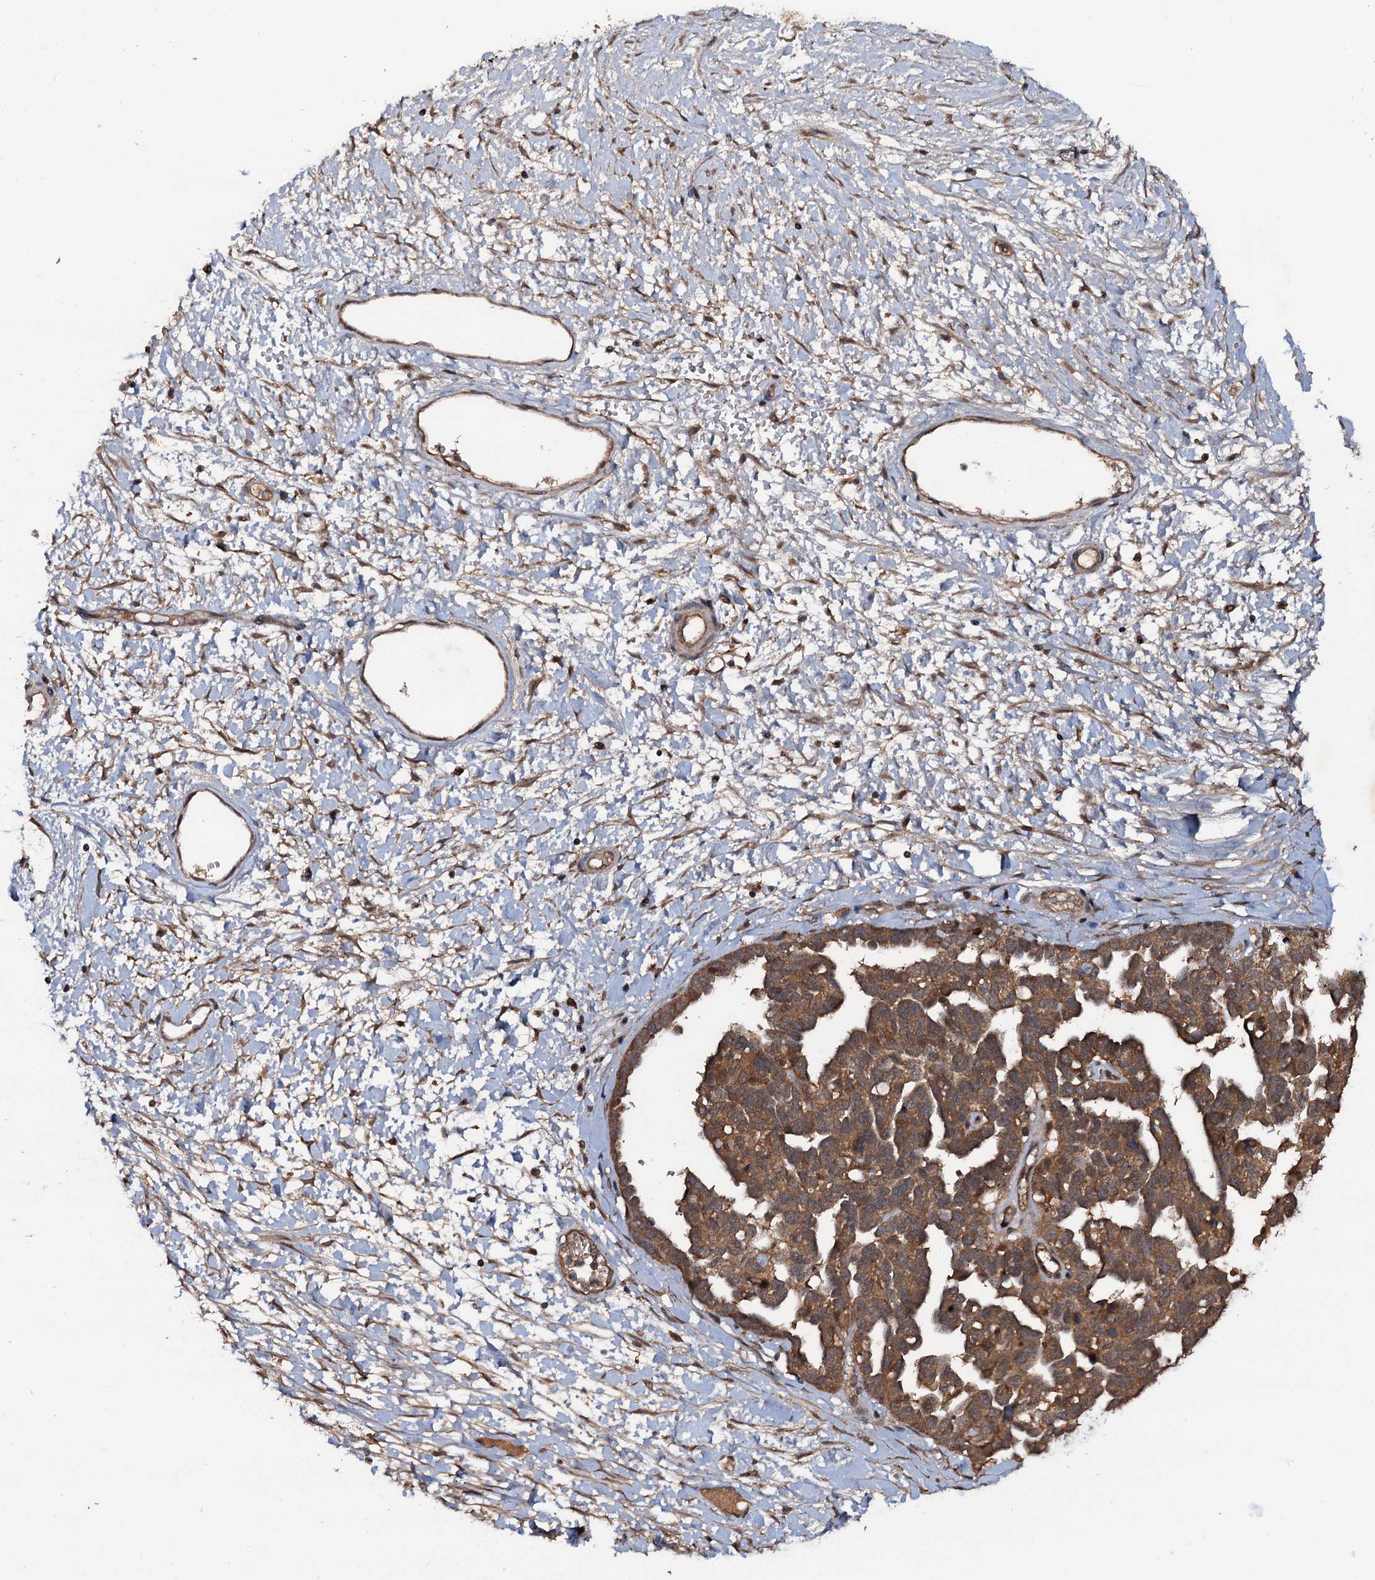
{"staining": {"intensity": "moderate", "quantity": ">75%", "location": "cytoplasmic/membranous"}, "tissue": "ovarian cancer", "cell_type": "Tumor cells", "image_type": "cancer", "snomed": [{"axis": "morphology", "description": "Cystadenocarcinoma, serous, NOS"}, {"axis": "topography", "description": "Ovary"}], "caption": "A medium amount of moderate cytoplasmic/membranous positivity is identified in about >75% of tumor cells in ovarian cancer tissue. Nuclei are stained in blue.", "gene": "SLC46A3", "patient": {"sex": "female", "age": 54}}